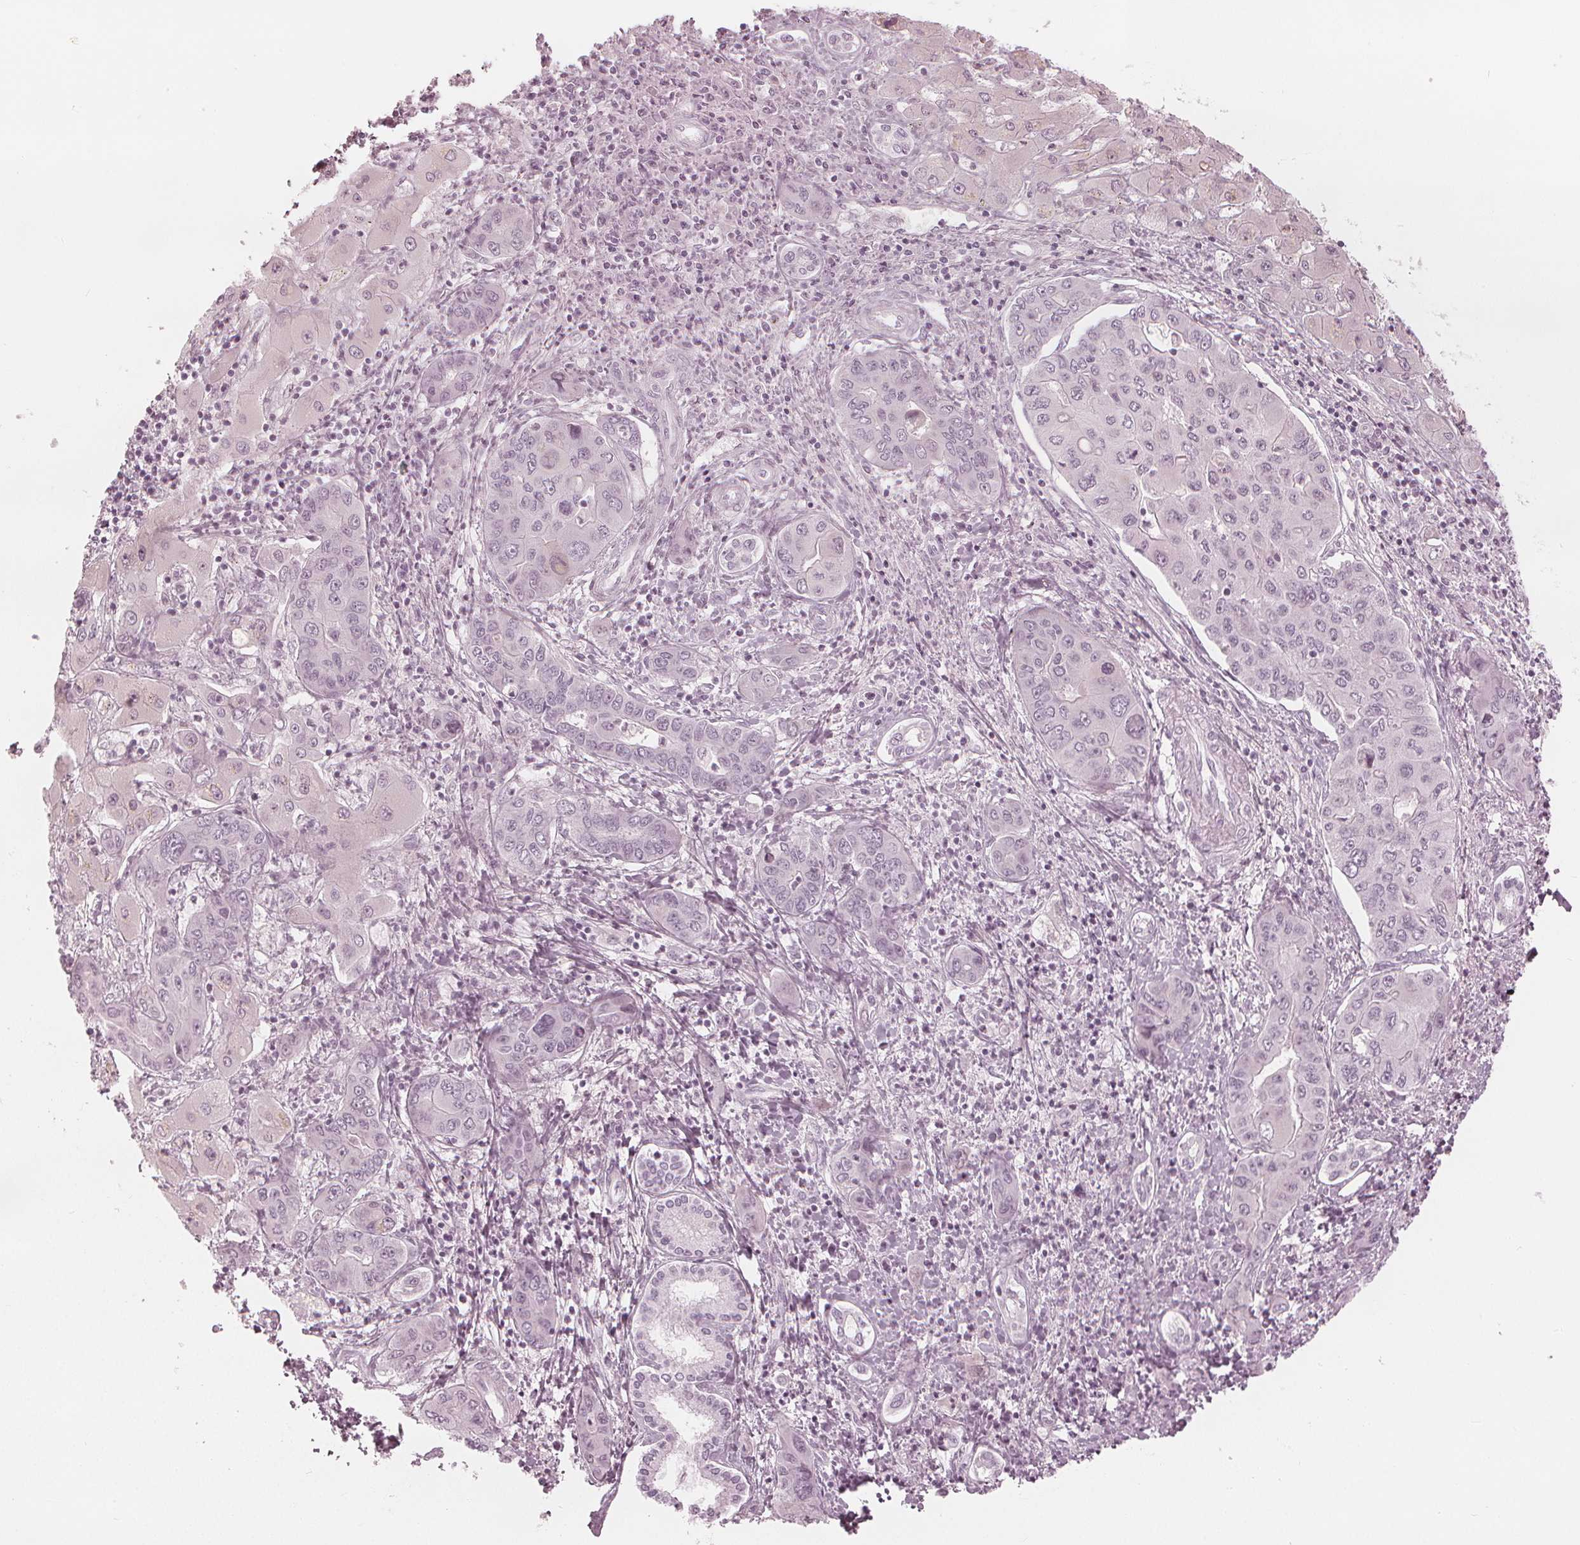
{"staining": {"intensity": "negative", "quantity": "none", "location": "none"}, "tissue": "liver cancer", "cell_type": "Tumor cells", "image_type": "cancer", "snomed": [{"axis": "morphology", "description": "Cholangiocarcinoma"}, {"axis": "topography", "description": "Liver"}], "caption": "Protein analysis of liver cancer (cholangiocarcinoma) shows no significant staining in tumor cells.", "gene": "PAEP", "patient": {"sex": "male", "age": 67}}